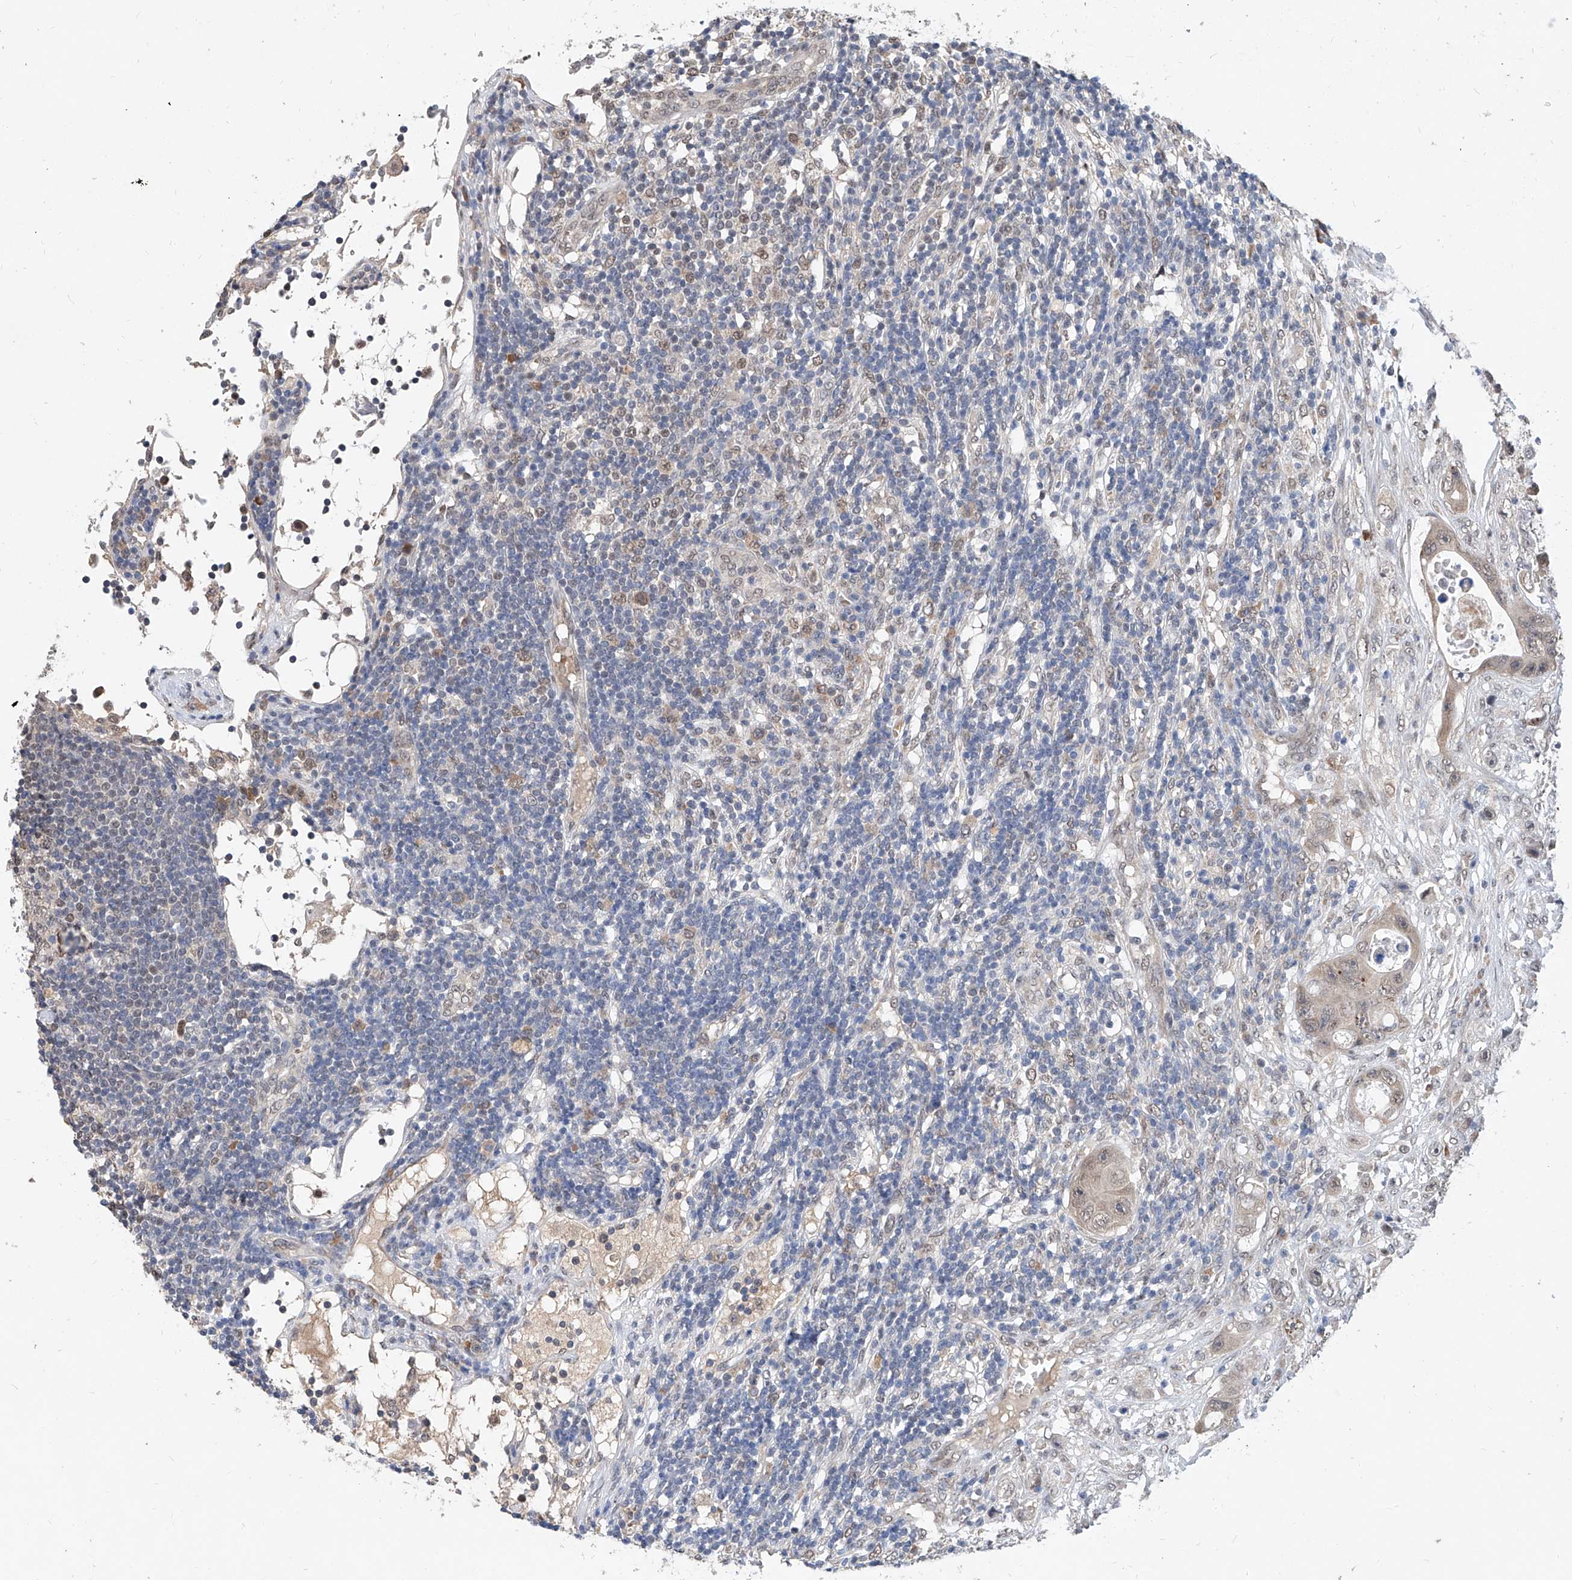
{"staining": {"intensity": "negative", "quantity": "none", "location": "none"}, "tissue": "colorectal cancer", "cell_type": "Tumor cells", "image_type": "cancer", "snomed": [{"axis": "morphology", "description": "Adenocarcinoma, NOS"}, {"axis": "topography", "description": "Colon"}], "caption": "This is an IHC photomicrograph of human colorectal adenocarcinoma. There is no staining in tumor cells.", "gene": "CARMIL3", "patient": {"sex": "female", "age": 46}}